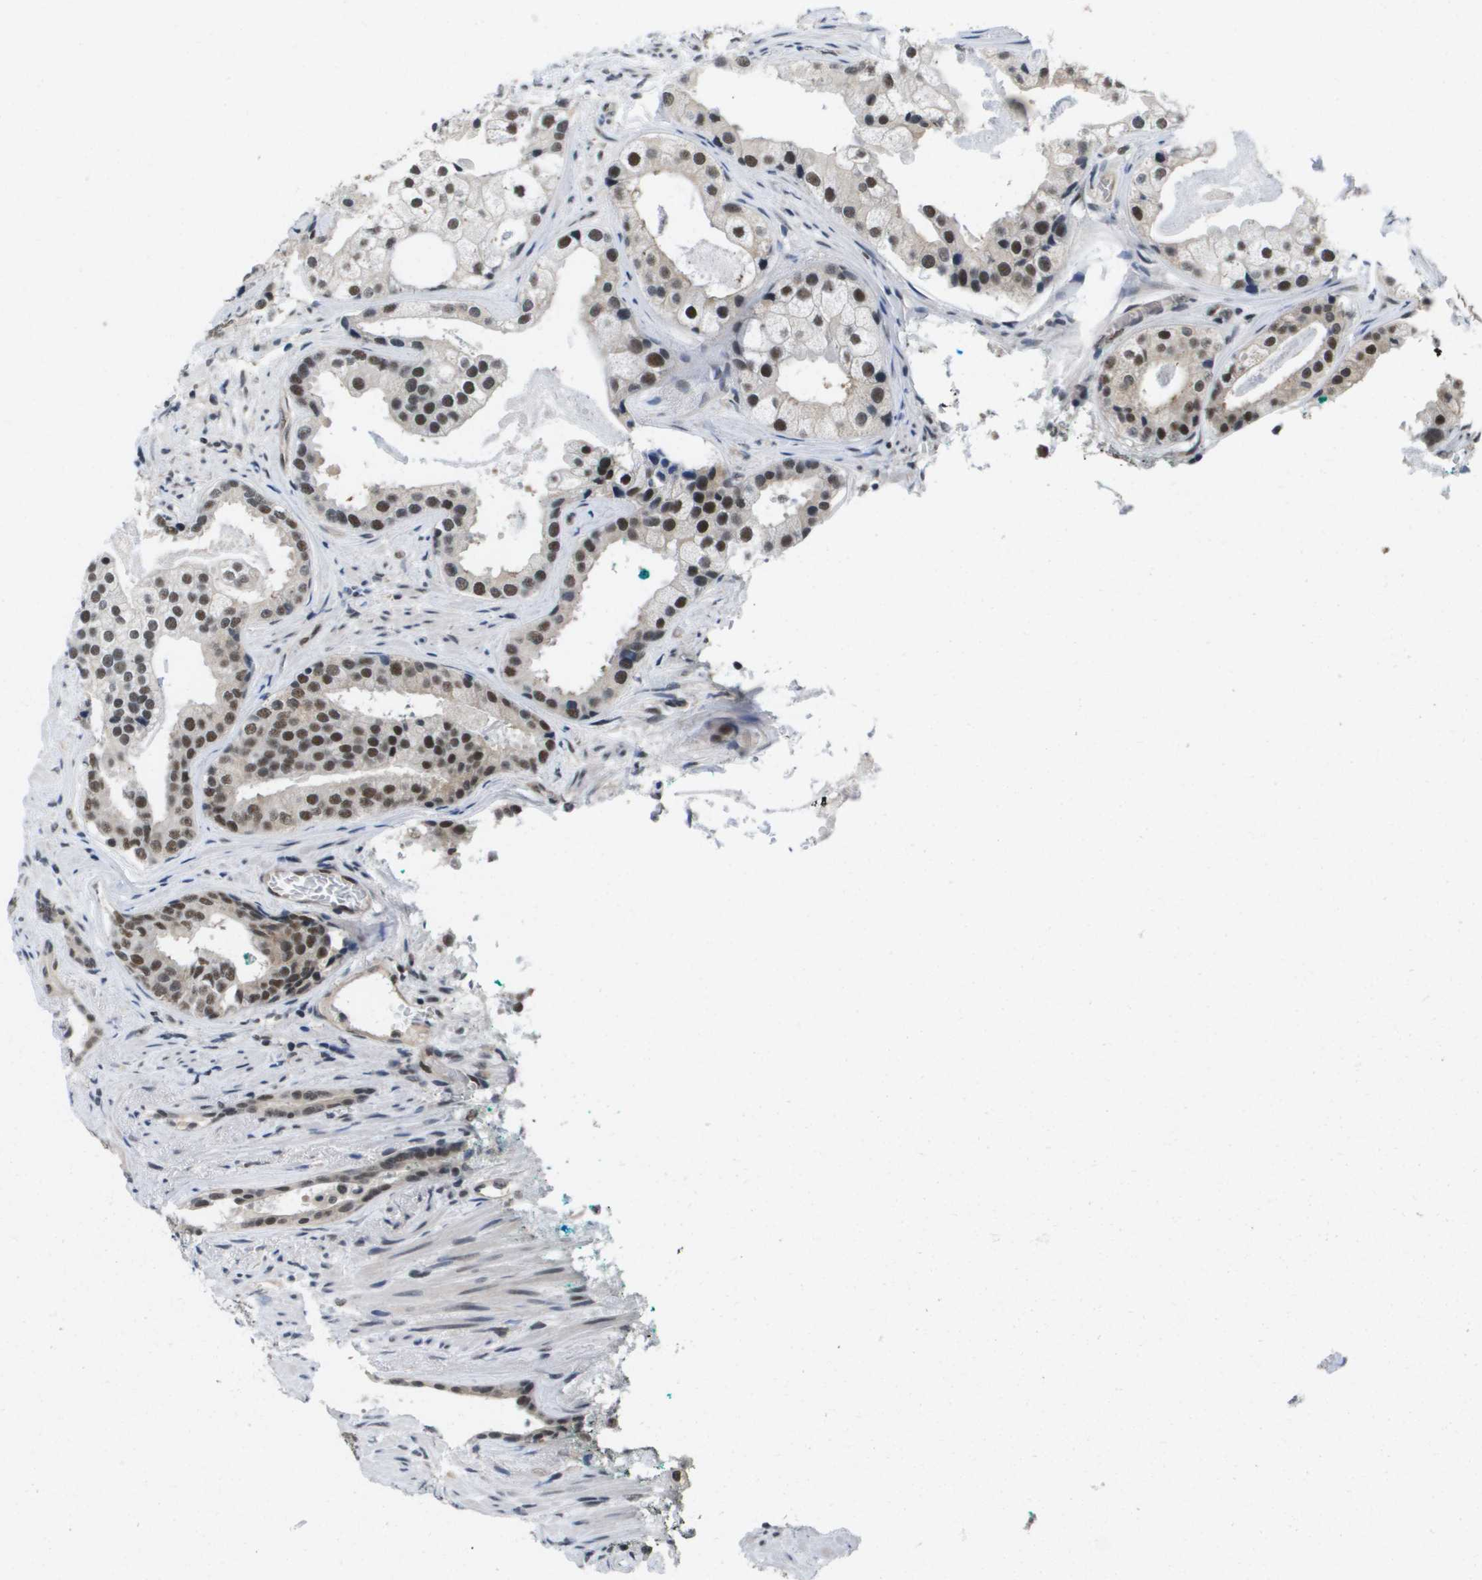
{"staining": {"intensity": "strong", "quantity": "25%-75%", "location": "nuclear"}, "tissue": "prostate cancer", "cell_type": "Tumor cells", "image_type": "cancer", "snomed": [{"axis": "morphology", "description": "Adenocarcinoma, High grade"}, {"axis": "topography", "description": "Prostate"}], "caption": "Immunohistochemical staining of prostate cancer reveals high levels of strong nuclear protein expression in about 25%-75% of tumor cells.", "gene": "ISY1", "patient": {"sex": "male", "age": 71}}